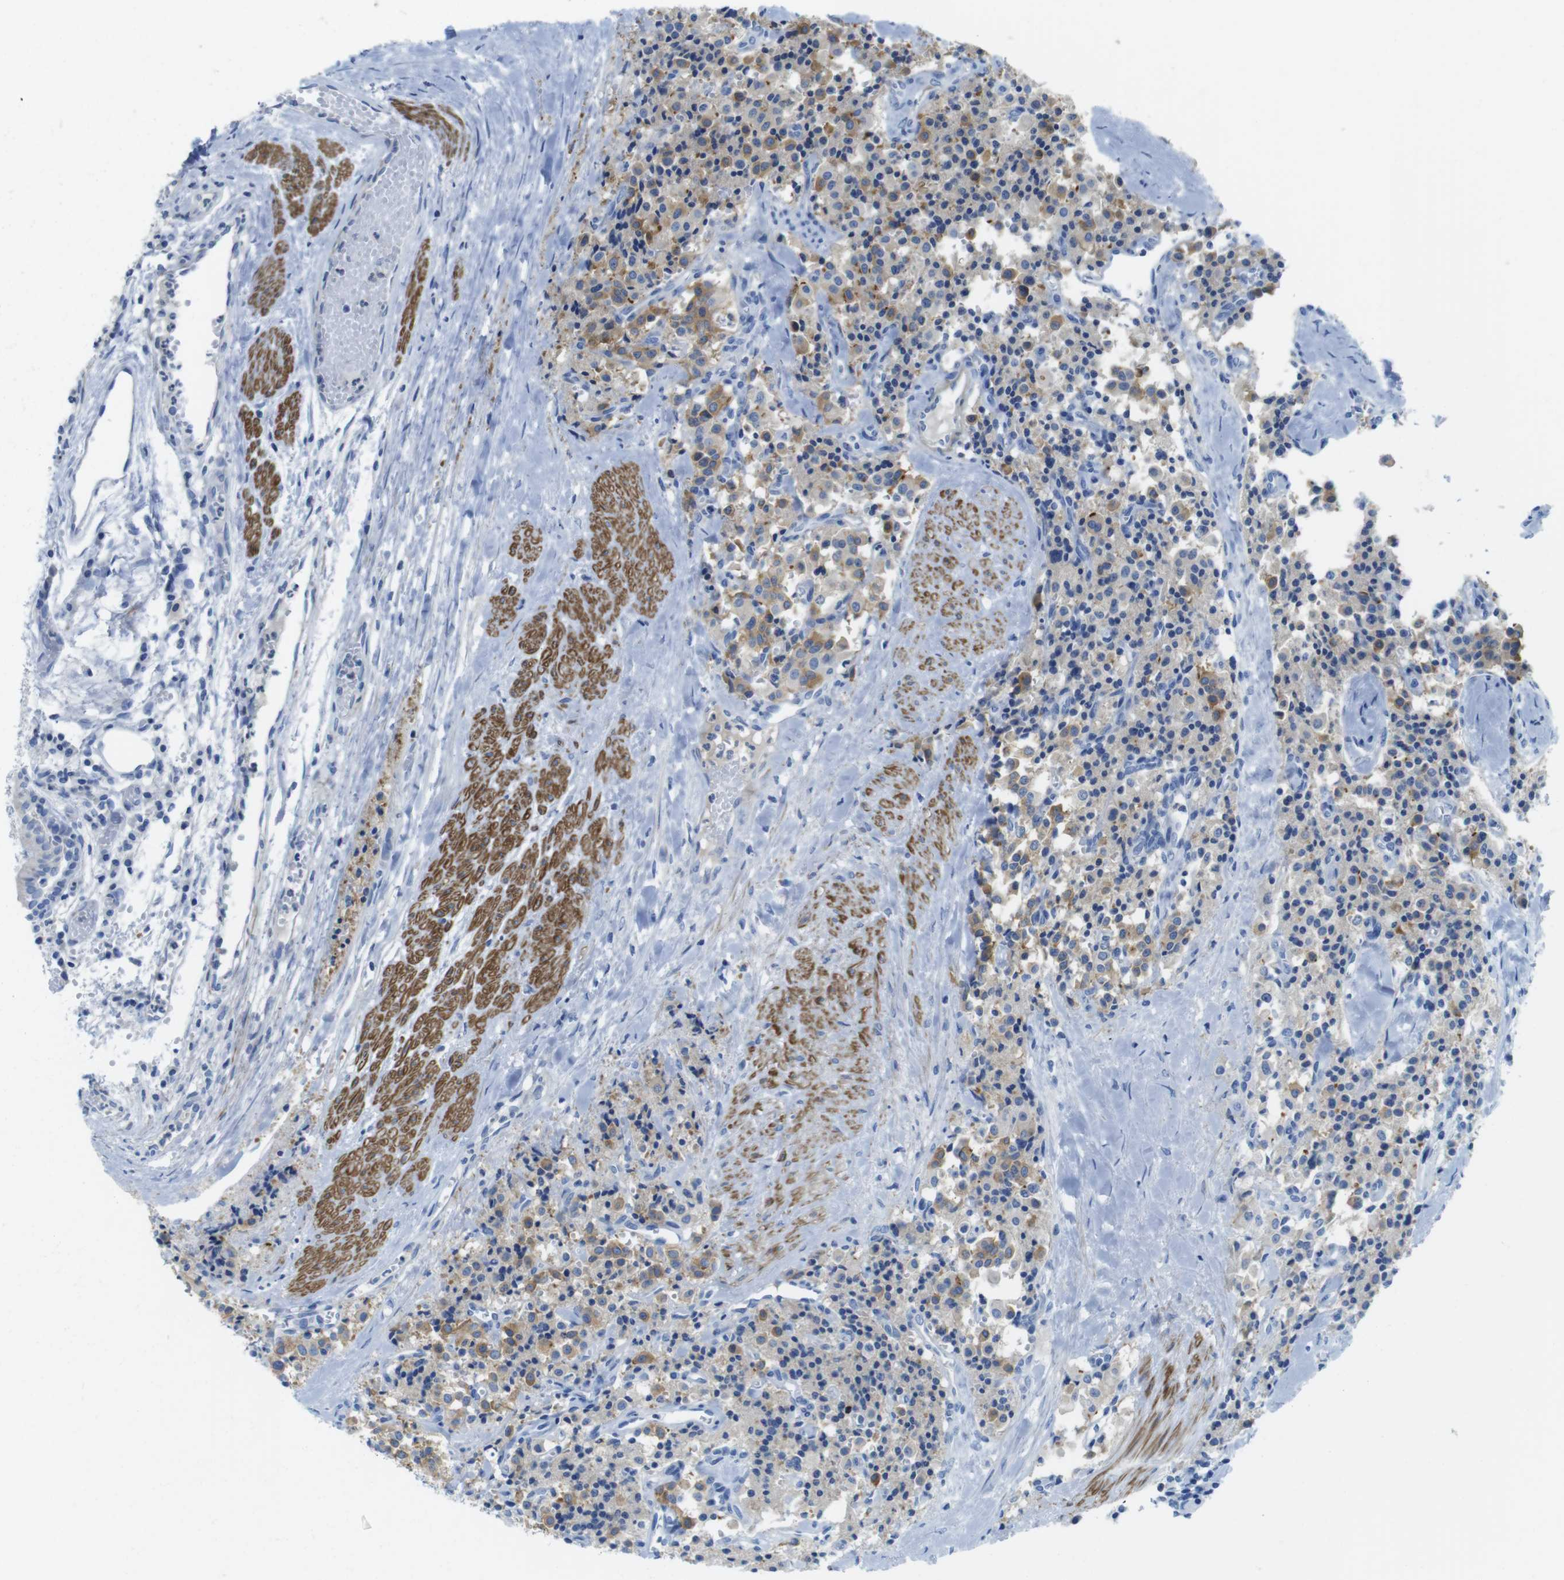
{"staining": {"intensity": "moderate", "quantity": "25%-75%", "location": "cytoplasmic/membranous"}, "tissue": "carcinoid", "cell_type": "Tumor cells", "image_type": "cancer", "snomed": [{"axis": "morphology", "description": "Carcinoid, malignant, NOS"}, {"axis": "topography", "description": "Lung"}], "caption": "Protein expression analysis of carcinoid exhibits moderate cytoplasmic/membranous expression in approximately 25%-75% of tumor cells. The protein of interest is shown in brown color, while the nuclei are stained blue.", "gene": "ASIC5", "patient": {"sex": "male", "age": 30}}